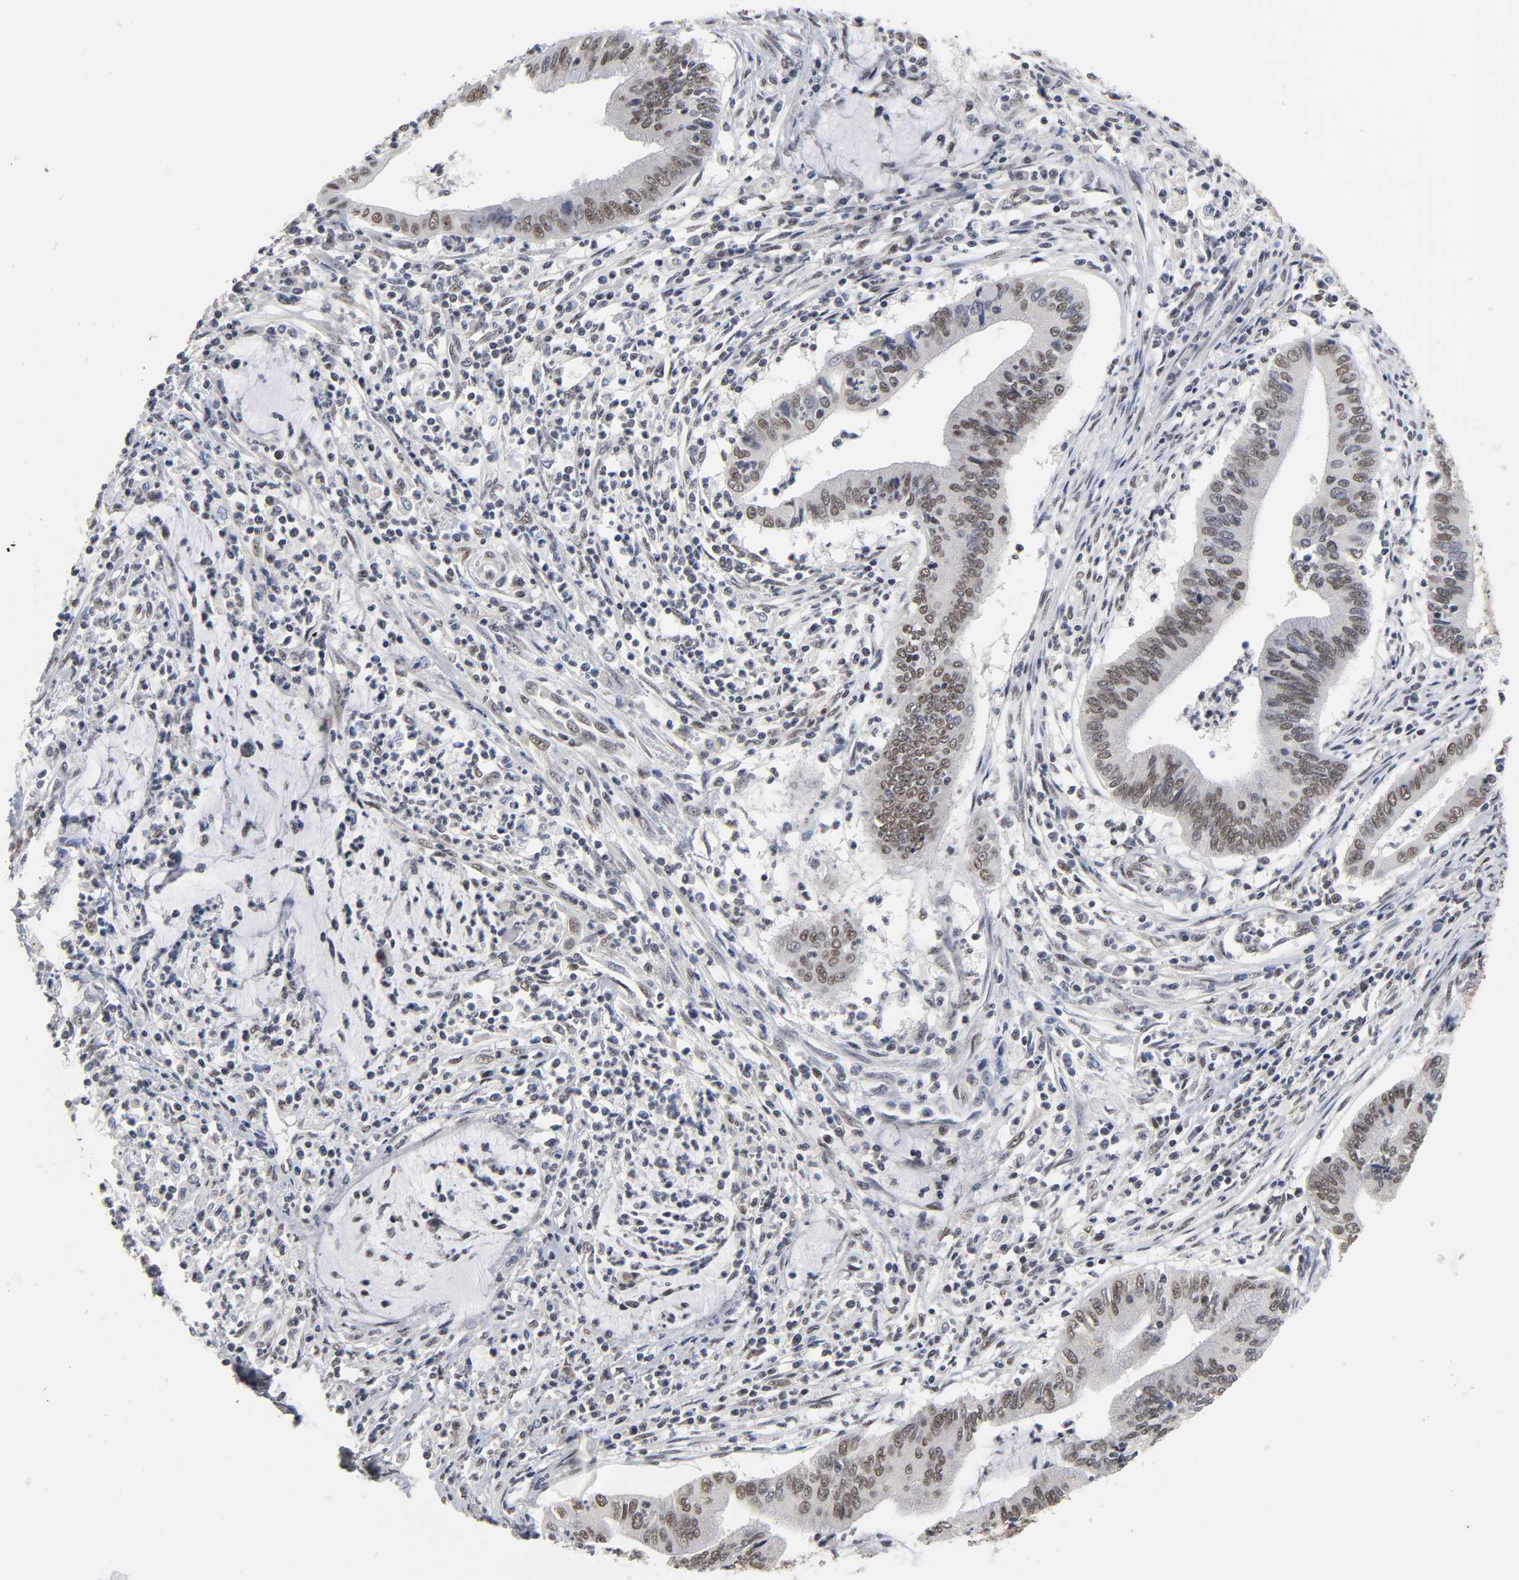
{"staining": {"intensity": "weak", "quantity": "25%-75%", "location": "nuclear"}, "tissue": "cervical cancer", "cell_type": "Tumor cells", "image_type": "cancer", "snomed": [{"axis": "morphology", "description": "Adenocarcinoma, NOS"}, {"axis": "topography", "description": "Cervix"}], "caption": "Immunohistochemical staining of cervical cancer (adenocarcinoma) demonstrates weak nuclear protein positivity in approximately 25%-75% of tumor cells.", "gene": "TRIM33", "patient": {"sex": "female", "age": 36}}